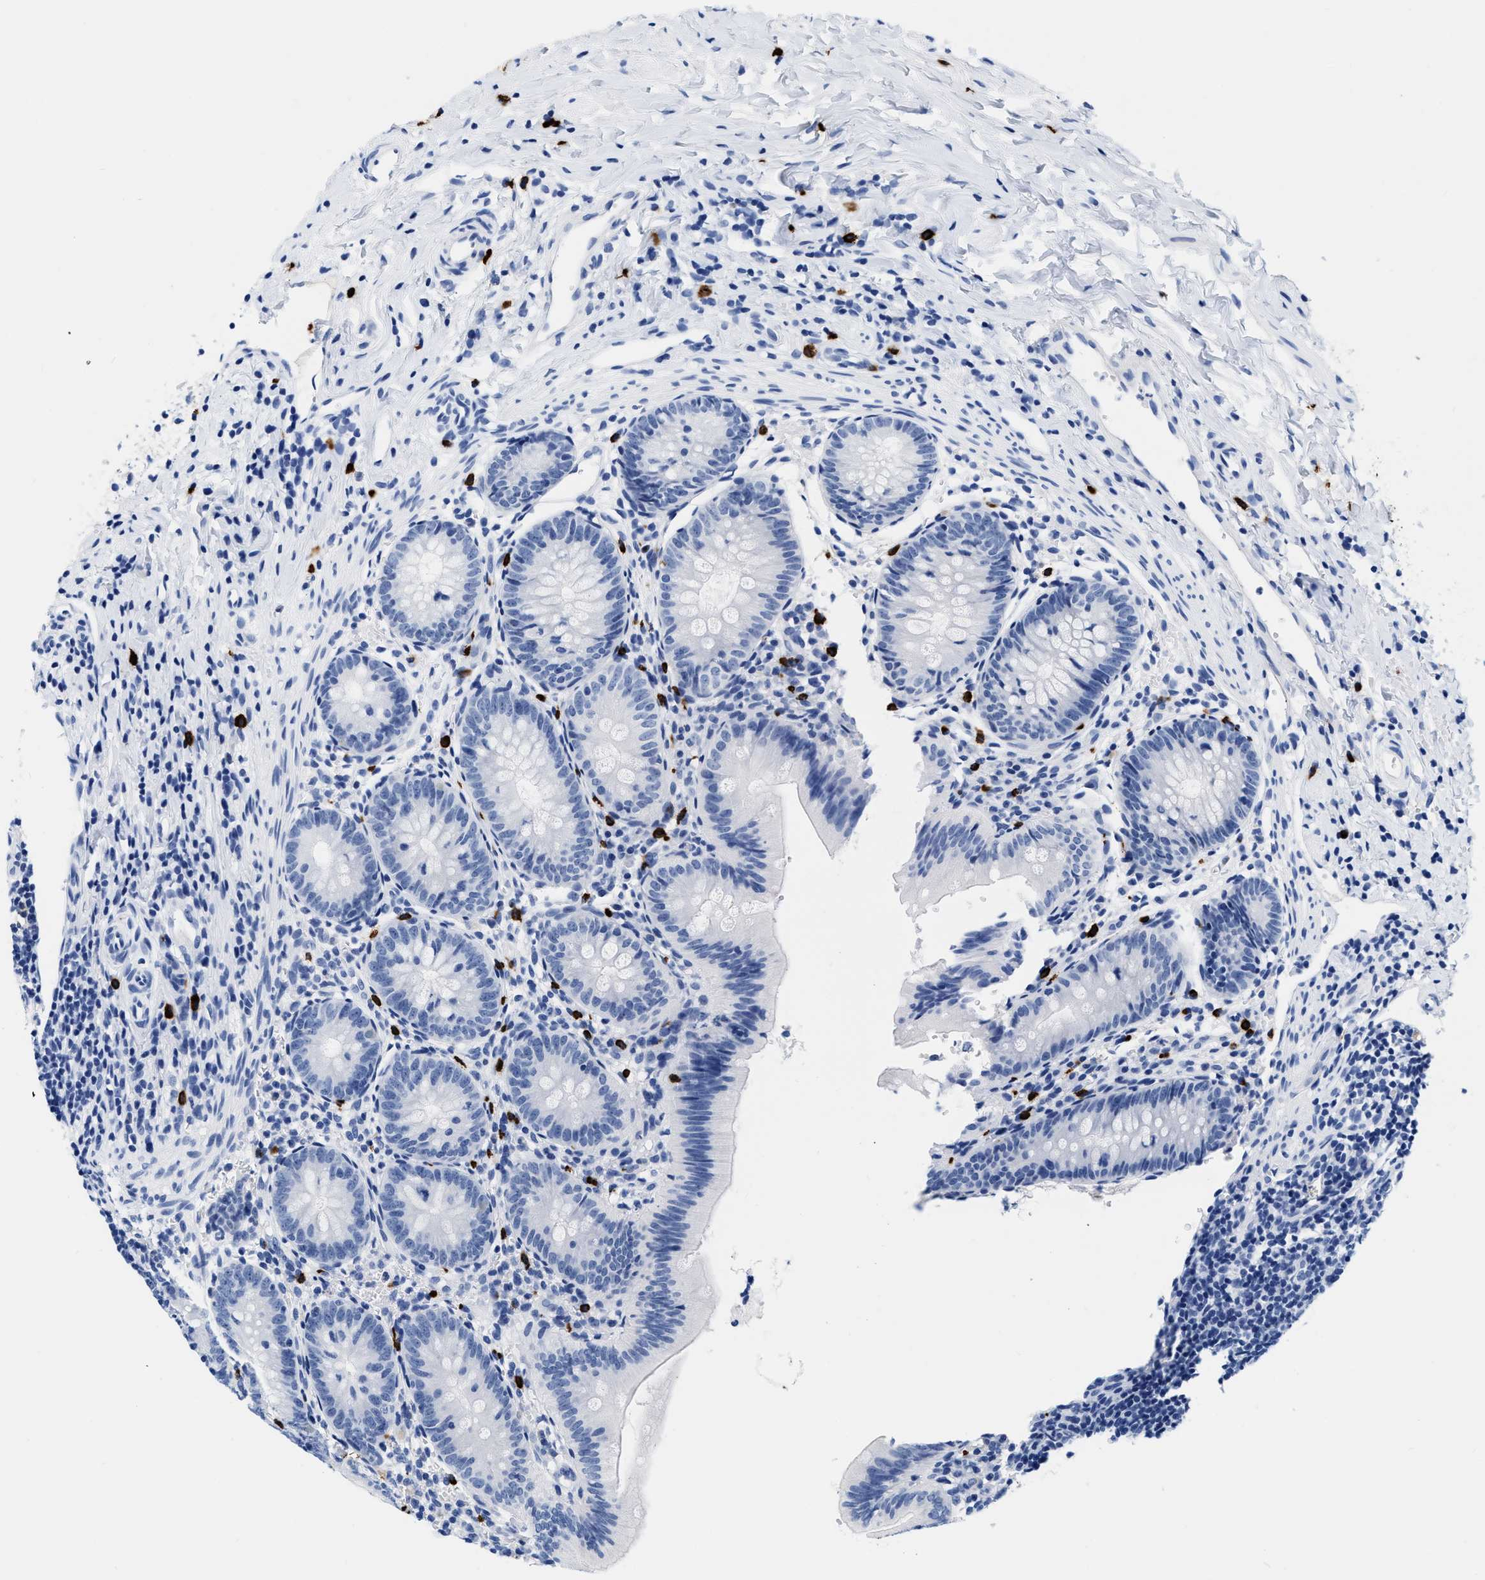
{"staining": {"intensity": "negative", "quantity": "none", "location": "none"}, "tissue": "appendix", "cell_type": "Glandular cells", "image_type": "normal", "snomed": [{"axis": "morphology", "description": "Normal tissue, NOS"}, {"axis": "topography", "description": "Appendix"}], "caption": "Human appendix stained for a protein using immunohistochemistry displays no staining in glandular cells.", "gene": "CER1", "patient": {"sex": "male", "age": 1}}